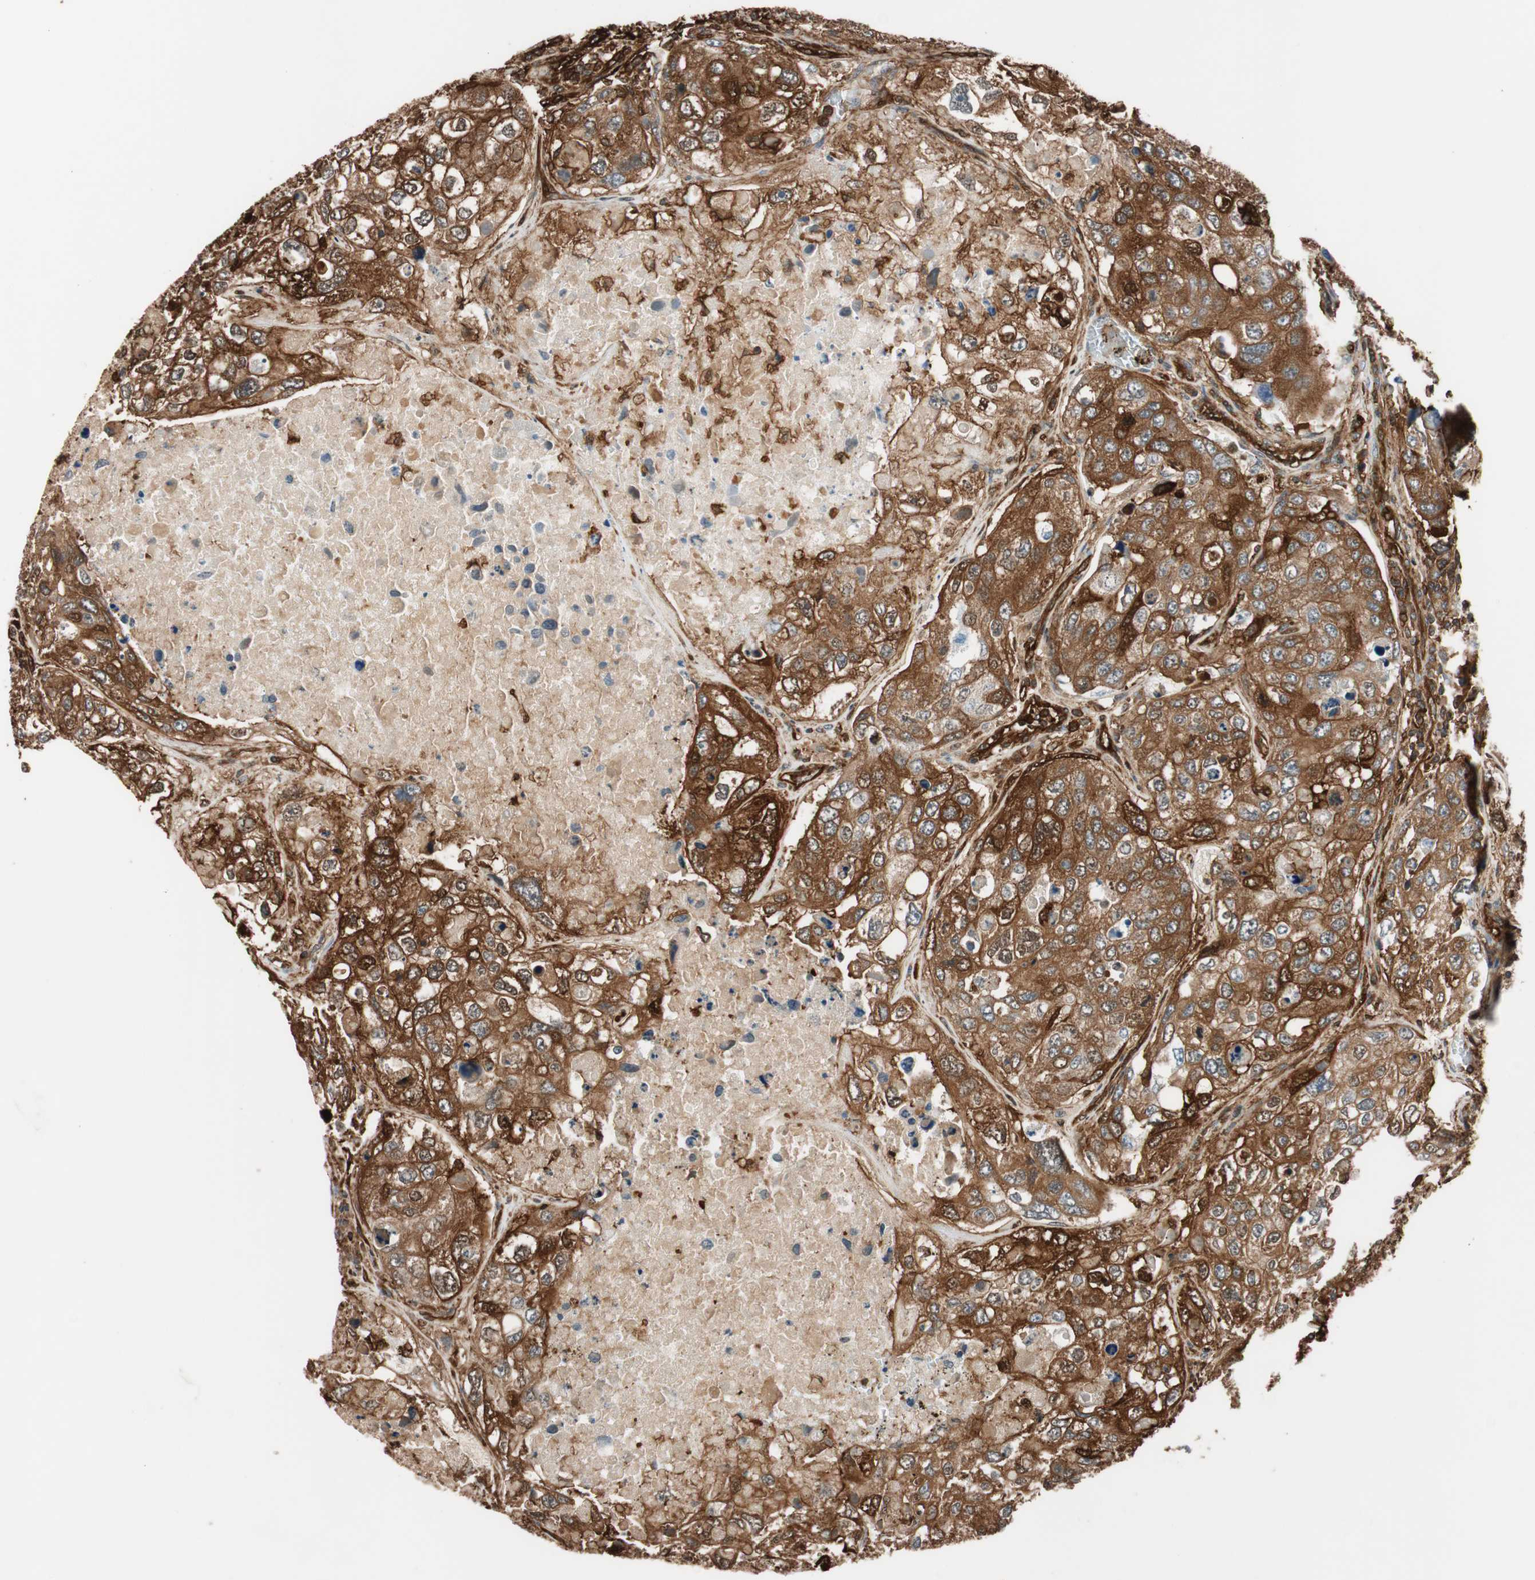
{"staining": {"intensity": "strong", "quantity": ">75%", "location": "cytoplasmic/membranous"}, "tissue": "urothelial cancer", "cell_type": "Tumor cells", "image_type": "cancer", "snomed": [{"axis": "morphology", "description": "Urothelial carcinoma, High grade"}, {"axis": "topography", "description": "Lymph node"}, {"axis": "topography", "description": "Urinary bladder"}], "caption": "A micrograph of urothelial cancer stained for a protein displays strong cytoplasmic/membranous brown staining in tumor cells. Using DAB (3,3'-diaminobenzidine) (brown) and hematoxylin (blue) stains, captured at high magnification using brightfield microscopy.", "gene": "VASP", "patient": {"sex": "male", "age": 51}}